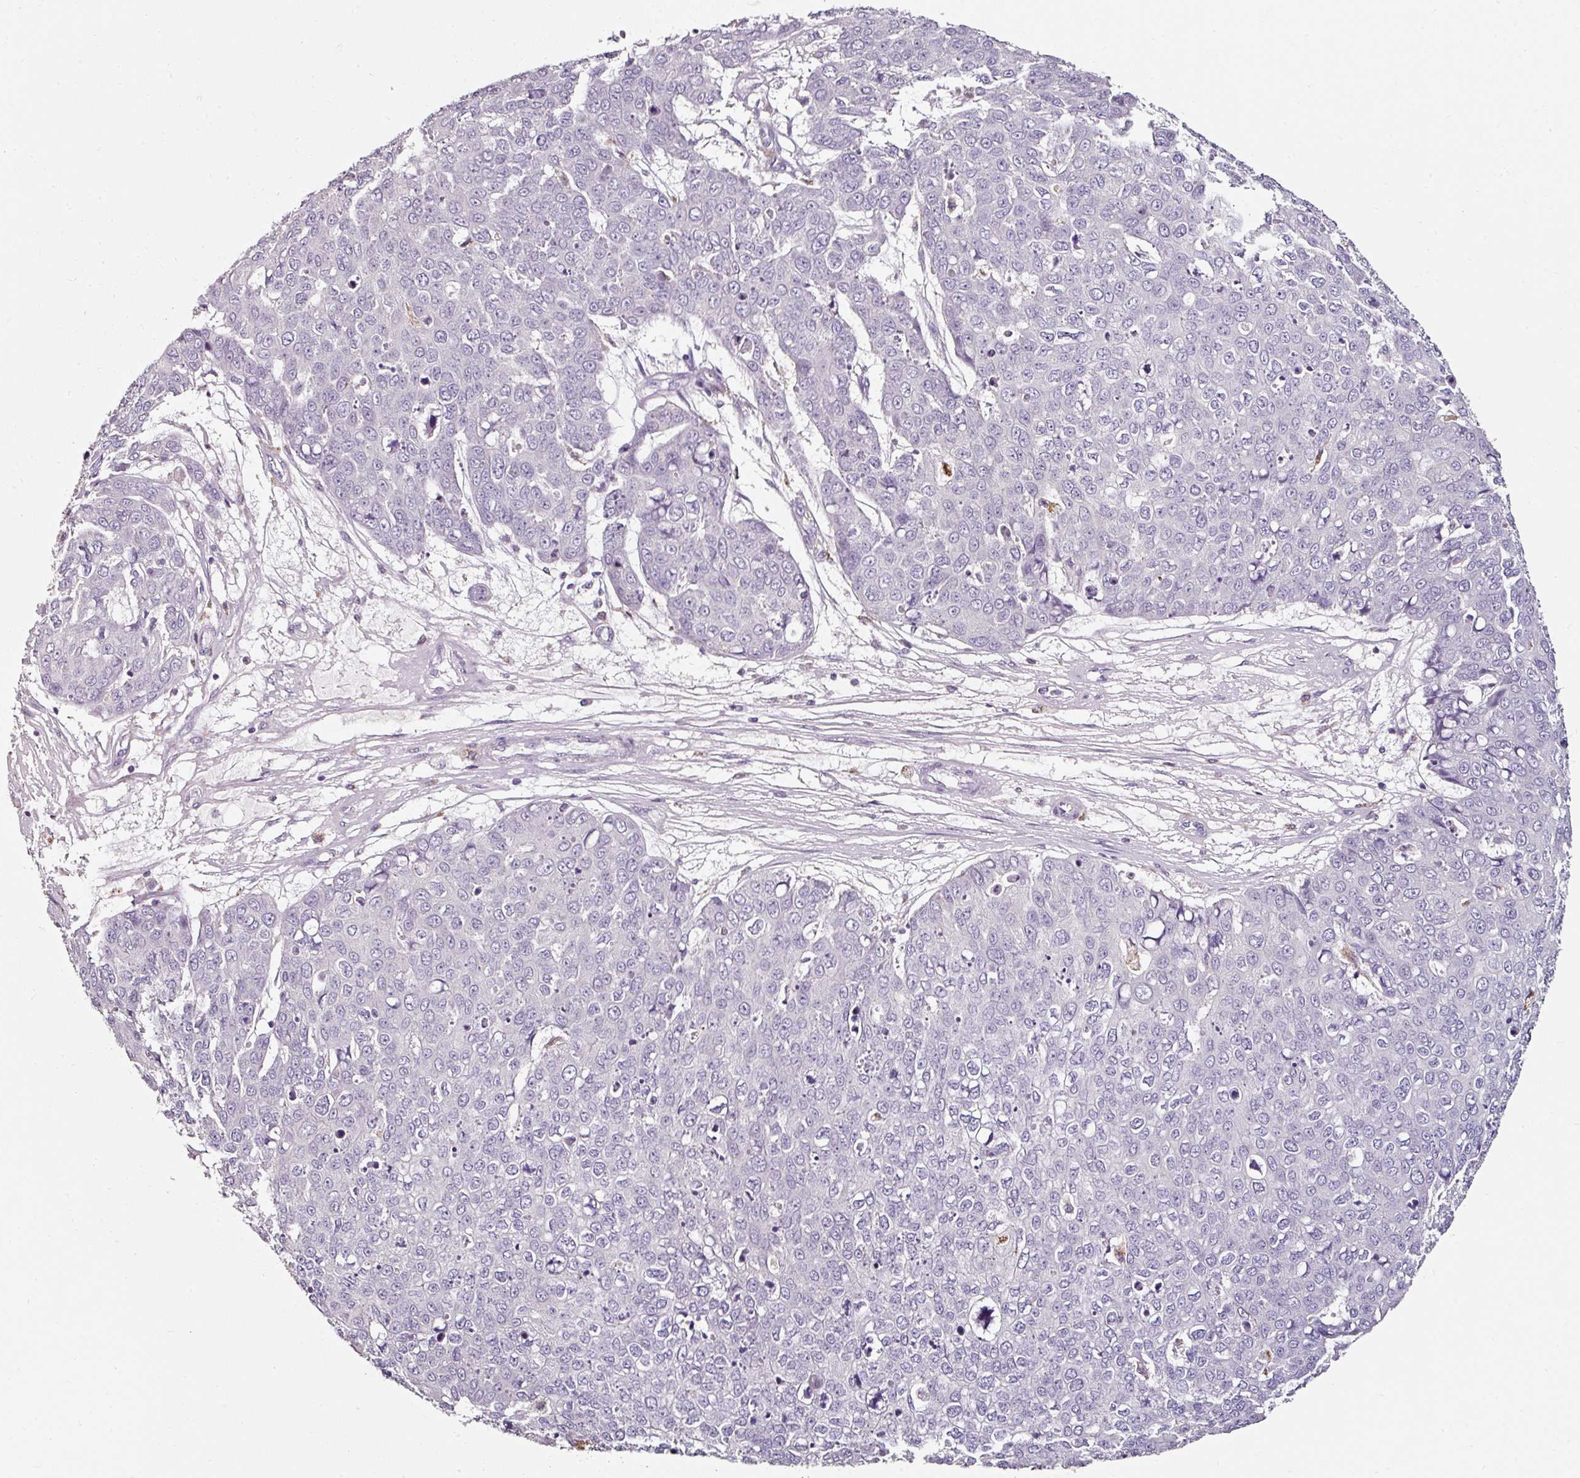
{"staining": {"intensity": "negative", "quantity": "none", "location": "none"}, "tissue": "skin cancer", "cell_type": "Tumor cells", "image_type": "cancer", "snomed": [{"axis": "morphology", "description": "Normal tissue, NOS"}, {"axis": "morphology", "description": "Squamous cell carcinoma, NOS"}, {"axis": "topography", "description": "Skin"}], "caption": "This is a micrograph of IHC staining of squamous cell carcinoma (skin), which shows no positivity in tumor cells.", "gene": "CAP2", "patient": {"sex": "male", "age": 72}}